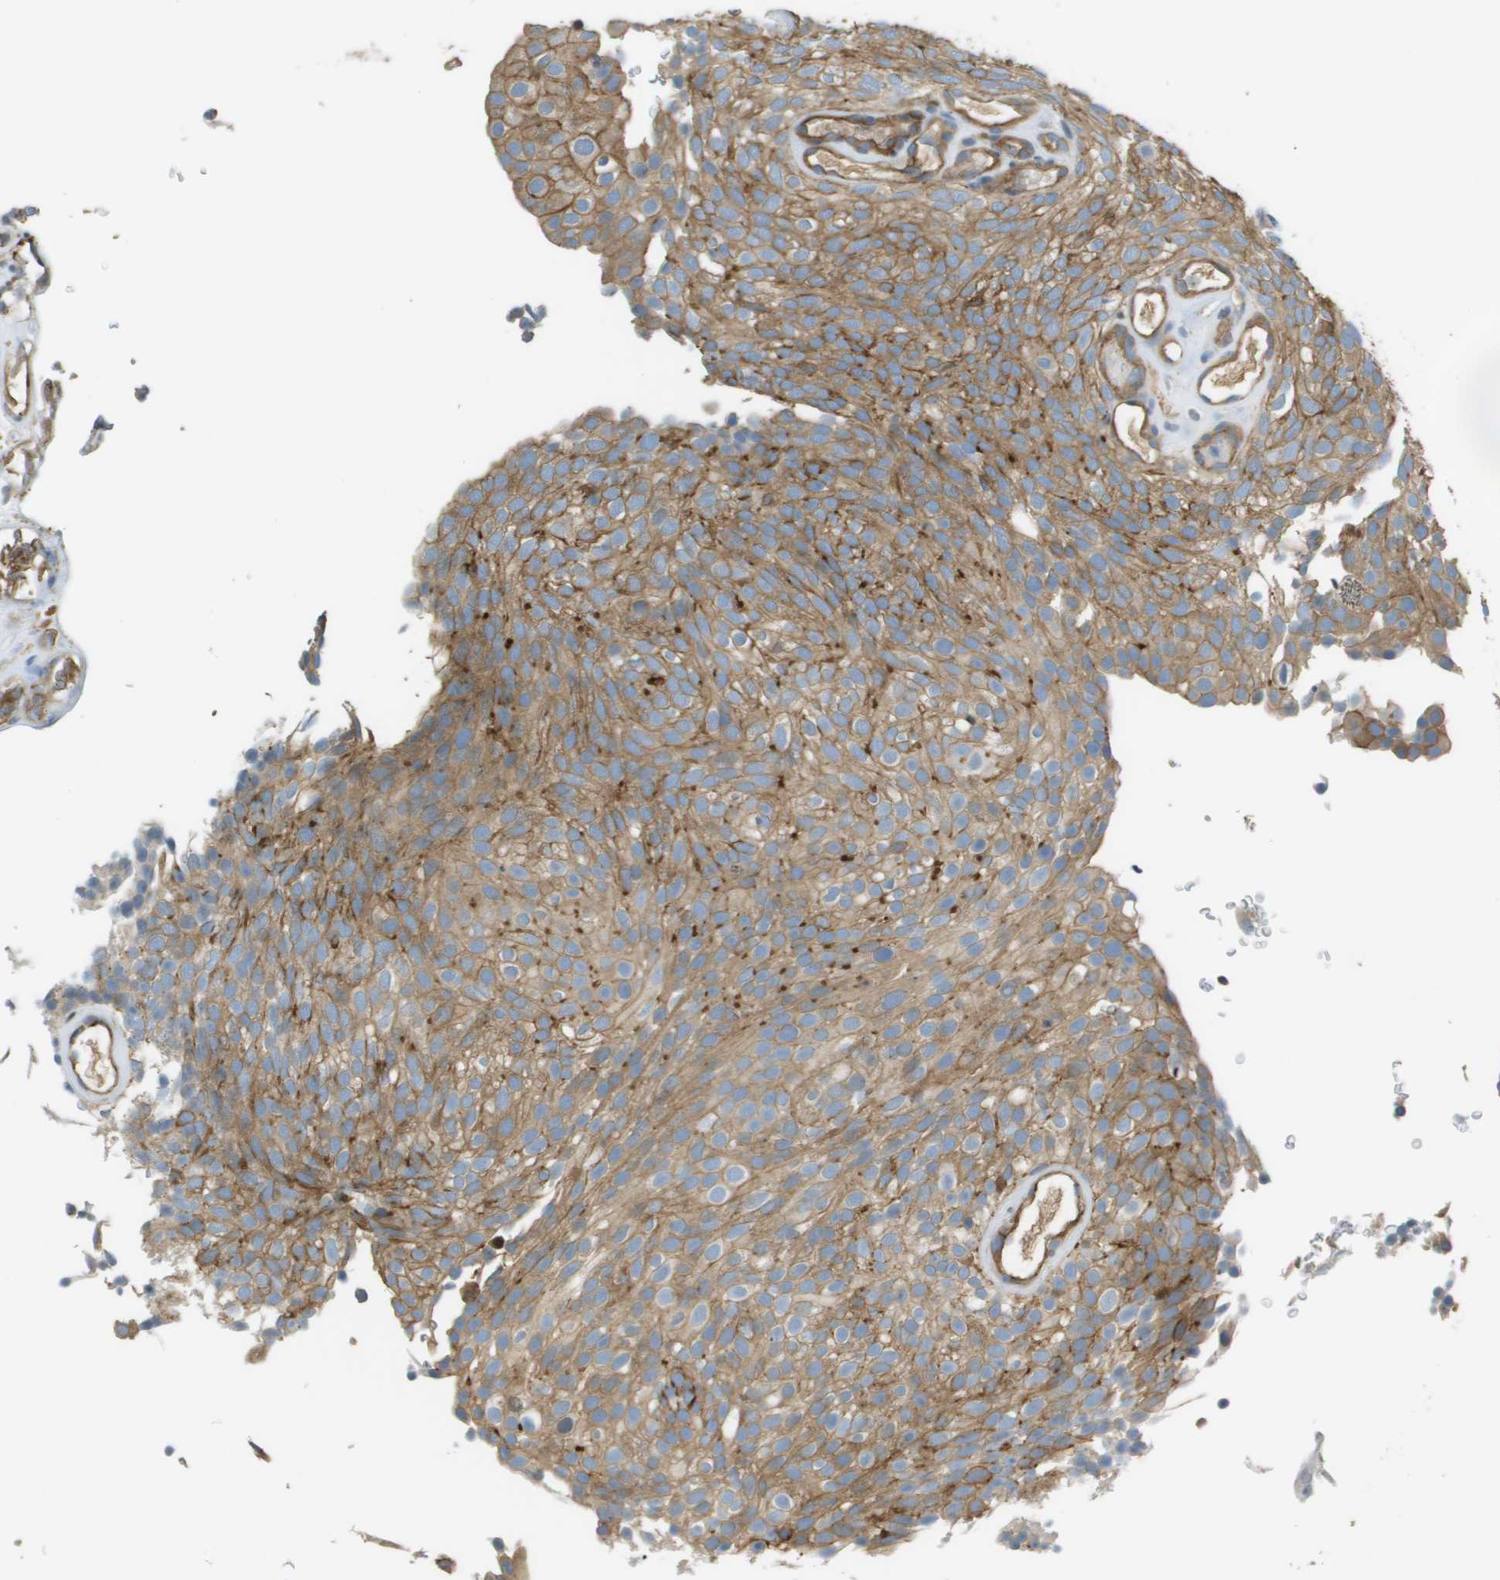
{"staining": {"intensity": "moderate", "quantity": ">75%", "location": "cytoplasmic/membranous"}, "tissue": "urothelial cancer", "cell_type": "Tumor cells", "image_type": "cancer", "snomed": [{"axis": "morphology", "description": "Urothelial carcinoma, Low grade"}, {"axis": "topography", "description": "Urinary bladder"}], "caption": "Urothelial carcinoma (low-grade) stained with immunohistochemistry reveals moderate cytoplasmic/membranous expression in approximately >75% of tumor cells. (Stains: DAB in brown, nuclei in blue, Microscopy: brightfield microscopy at high magnification).", "gene": "CORO1B", "patient": {"sex": "male", "age": 78}}